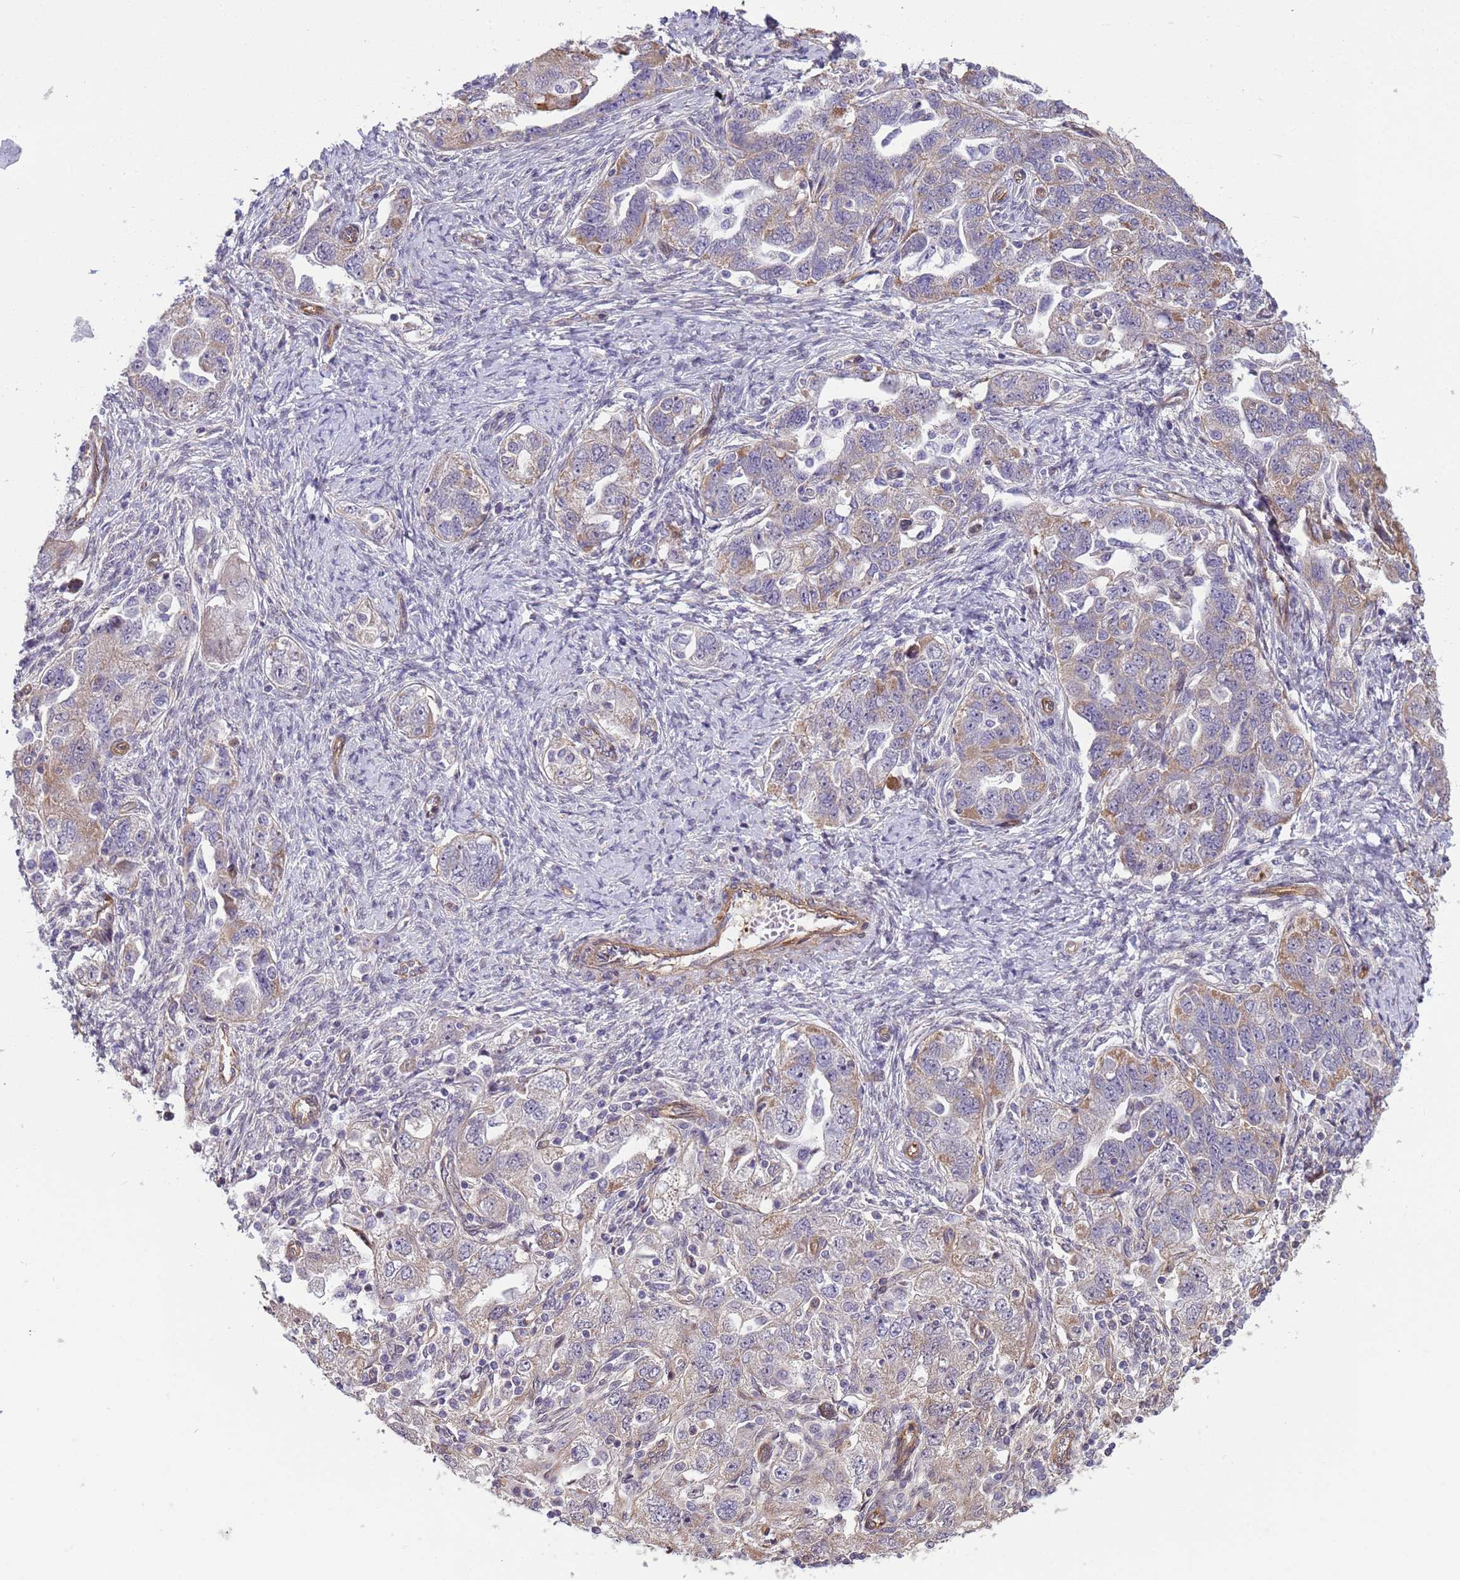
{"staining": {"intensity": "weak", "quantity": "25%-75%", "location": "cytoplasmic/membranous"}, "tissue": "ovarian cancer", "cell_type": "Tumor cells", "image_type": "cancer", "snomed": [{"axis": "morphology", "description": "Carcinoma, NOS"}, {"axis": "morphology", "description": "Cystadenocarcinoma, serous, NOS"}, {"axis": "topography", "description": "Ovary"}], "caption": "Protein expression analysis of ovarian cancer (serous cystadenocarcinoma) exhibits weak cytoplasmic/membranous positivity in approximately 25%-75% of tumor cells. Nuclei are stained in blue.", "gene": "ITGB4", "patient": {"sex": "female", "age": 69}}